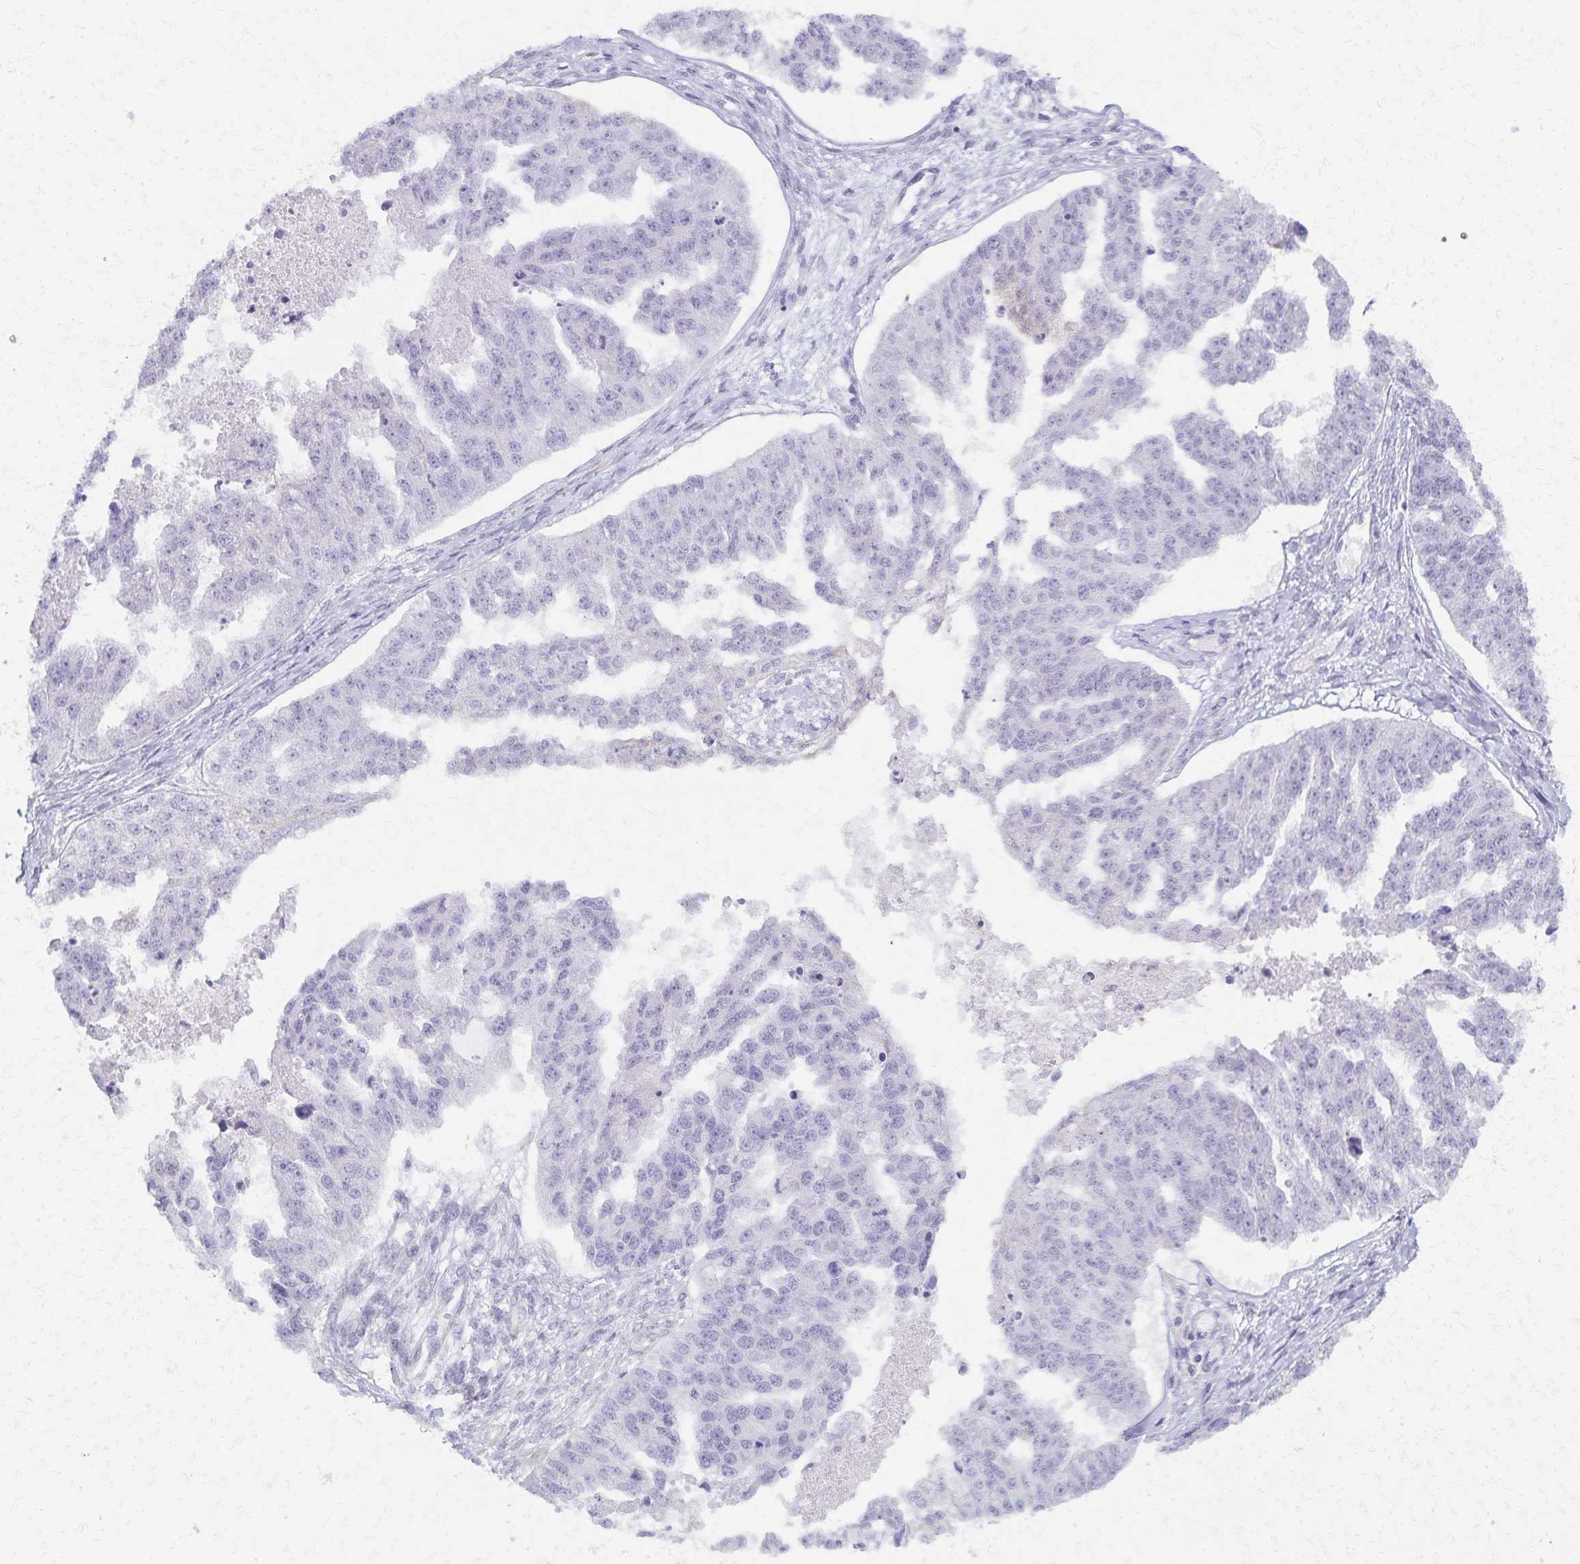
{"staining": {"intensity": "negative", "quantity": "none", "location": "none"}, "tissue": "ovarian cancer", "cell_type": "Tumor cells", "image_type": "cancer", "snomed": [{"axis": "morphology", "description": "Cystadenocarcinoma, serous, NOS"}, {"axis": "topography", "description": "Ovary"}], "caption": "The photomicrograph exhibits no significant staining in tumor cells of ovarian serous cystadenocarcinoma. (DAB (3,3'-diaminobenzidine) immunohistochemistry with hematoxylin counter stain).", "gene": "KISS1", "patient": {"sex": "female", "age": 58}}